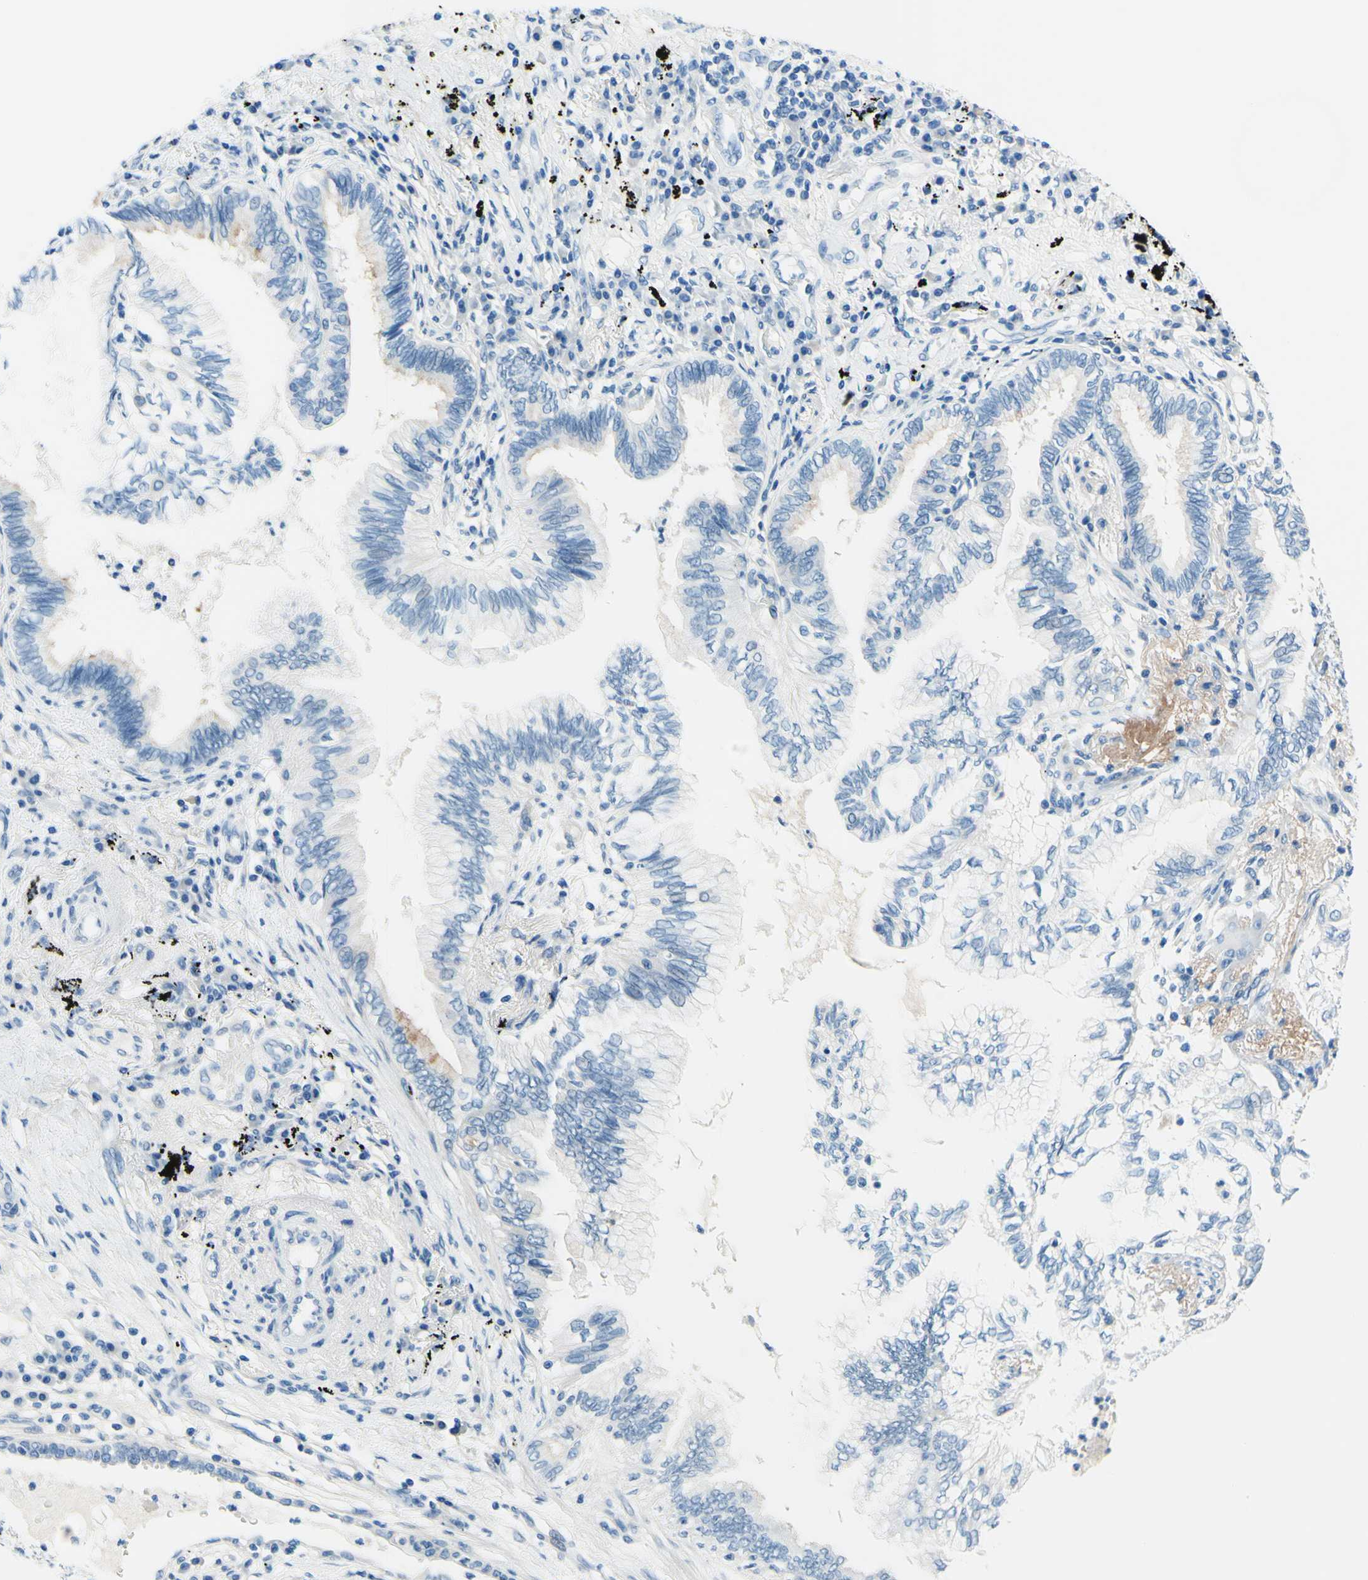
{"staining": {"intensity": "negative", "quantity": "none", "location": "none"}, "tissue": "lung cancer", "cell_type": "Tumor cells", "image_type": "cancer", "snomed": [{"axis": "morphology", "description": "Normal tissue, NOS"}, {"axis": "morphology", "description": "Adenocarcinoma, NOS"}, {"axis": "topography", "description": "Bronchus"}, {"axis": "topography", "description": "Lung"}], "caption": "Protein analysis of lung cancer (adenocarcinoma) shows no significant expression in tumor cells.", "gene": "PASD1", "patient": {"sex": "female", "age": 70}}